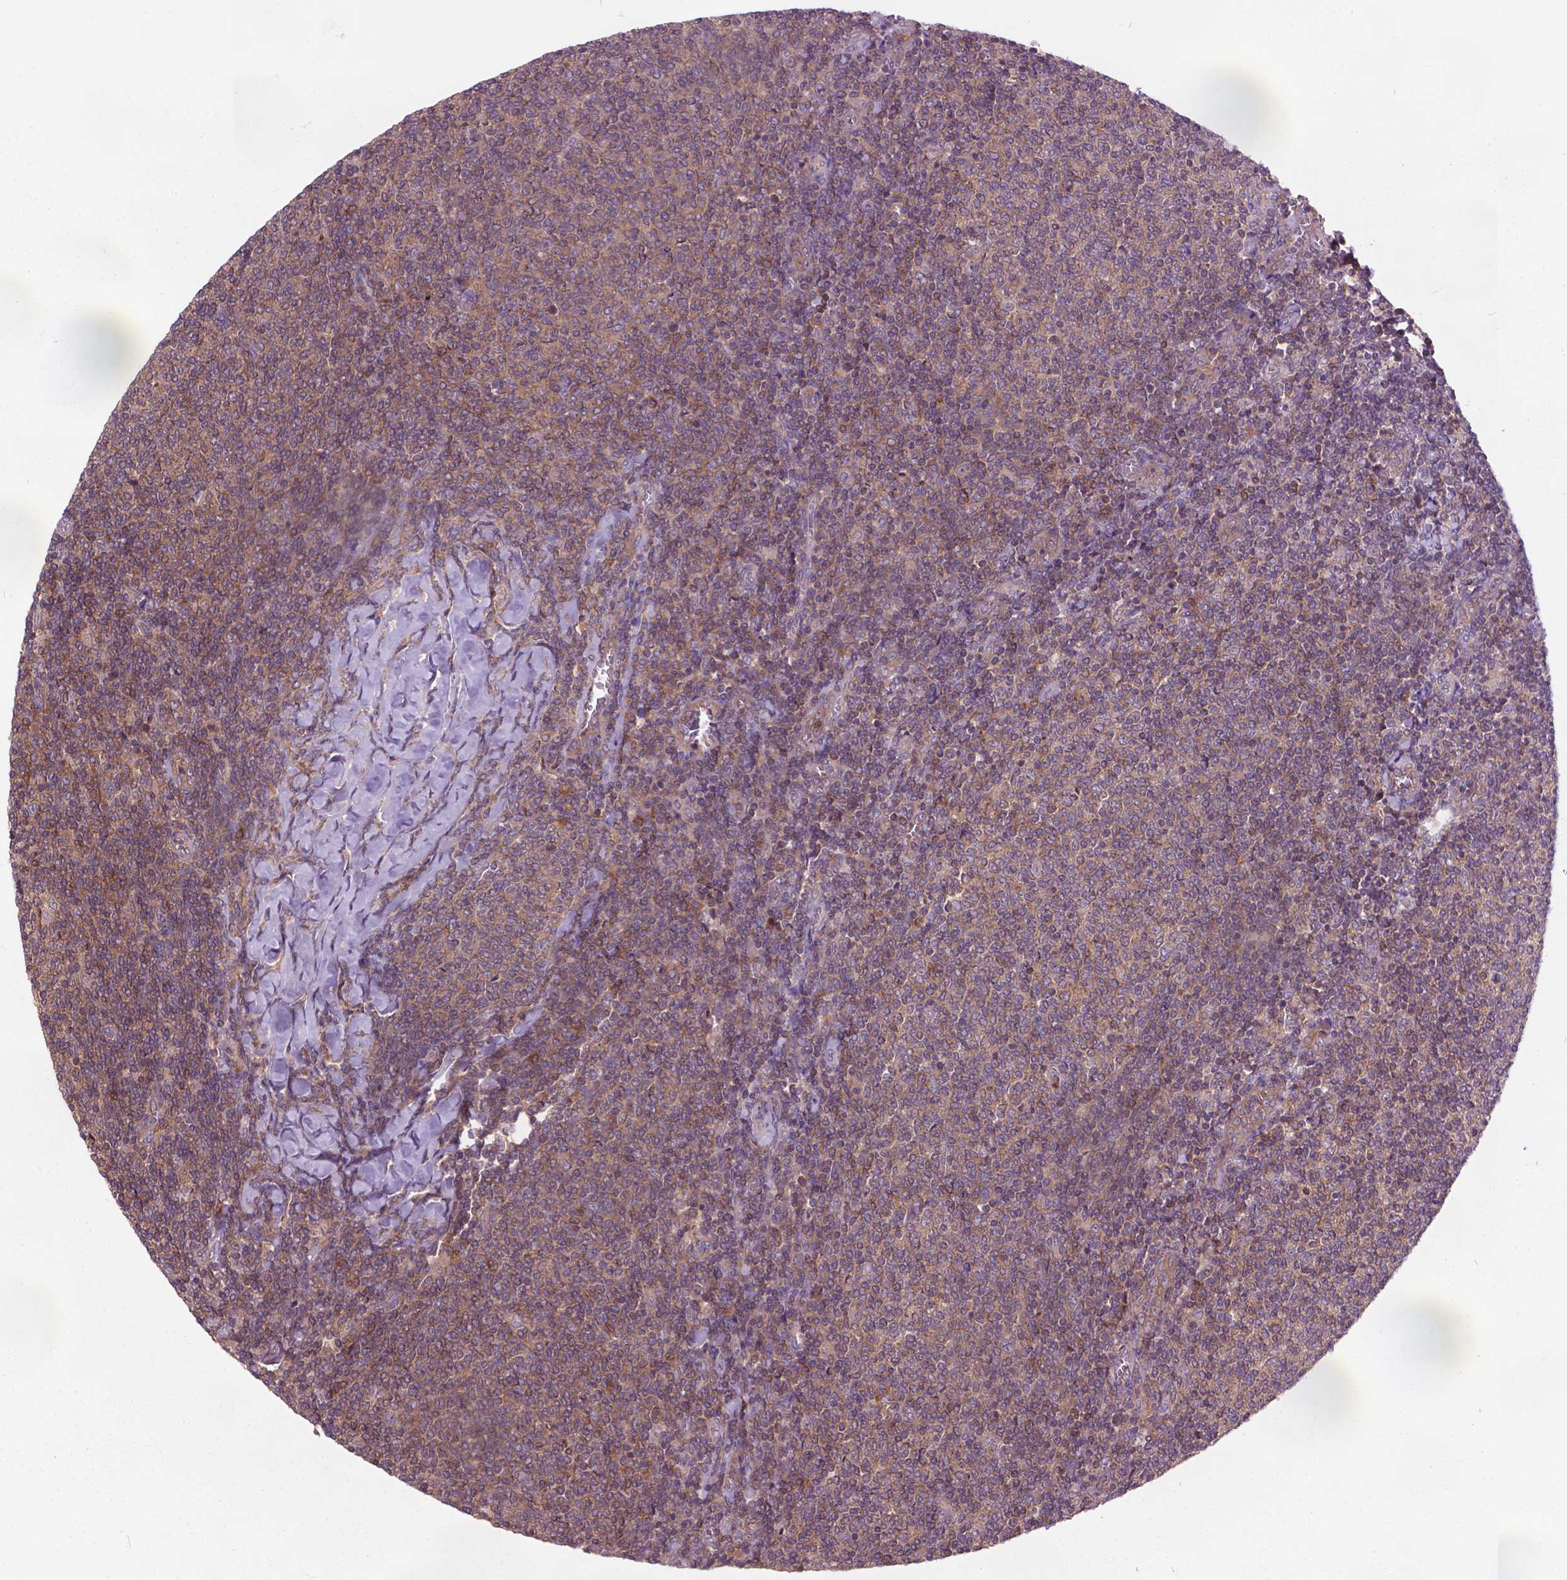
{"staining": {"intensity": "moderate", "quantity": ">75%", "location": "cytoplasmic/membranous"}, "tissue": "lymphoma", "cell_type": "Tumor cells", "image_type": "cancer", "snomed": [{"axis": "morphology", "description": "Malignant lymphoma, non-Hodgkin's type, Low grade"}, {"axis": "topography", "description": "Lymph node"}], "caption": "A photomicrograph of human malignant lymphoma, non-Hodgkin's type (low-grade) stained for a protein shows moderate cytoplasmic/membranous brown staining in tumor cells.", "gene": "ARAF", "patient": {"sex": "male", "age": 52}}